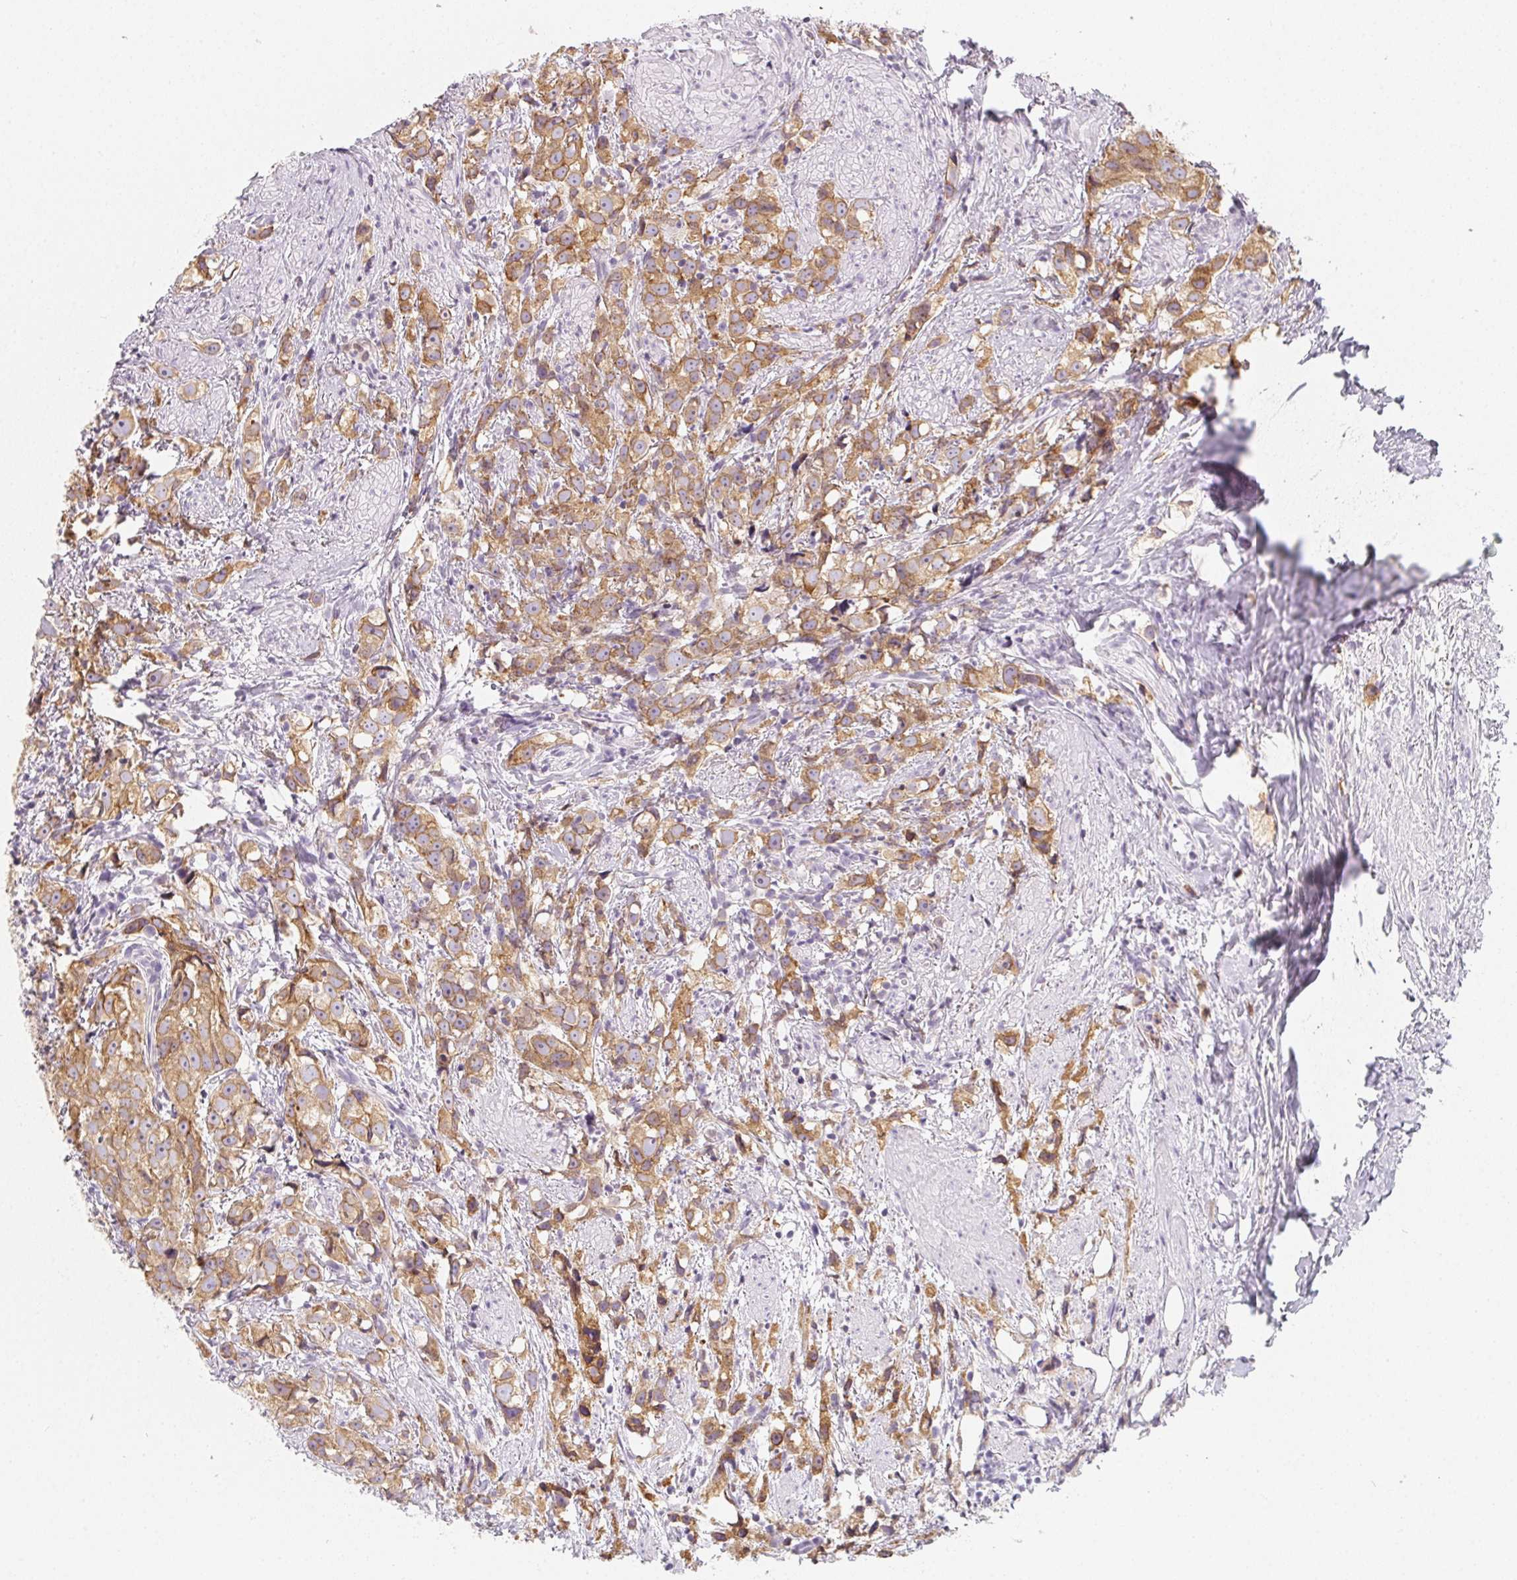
{"staining": {"intensity": "moderate", "quantity": ">75%", "location": "cytoplasmic/membranous"}, "tissue": "prostate cancer", "cell_type": "Tumor cells", "image_type": "cancer", "snomed": [{"axis": "morphology", "description": "Adenocarcinoma, High grade"}, {"axis": "topography", "description": "Prostate"}], "caption": "The micrograph reveals staining of adenocarcinoma (high-grade) (prostate), revealing moderate cytoplasmic/membranous protein staining (brown color) within tumor cells.", "gene": "SOAT1", "patient": {"sex": "male", "age": 68}}